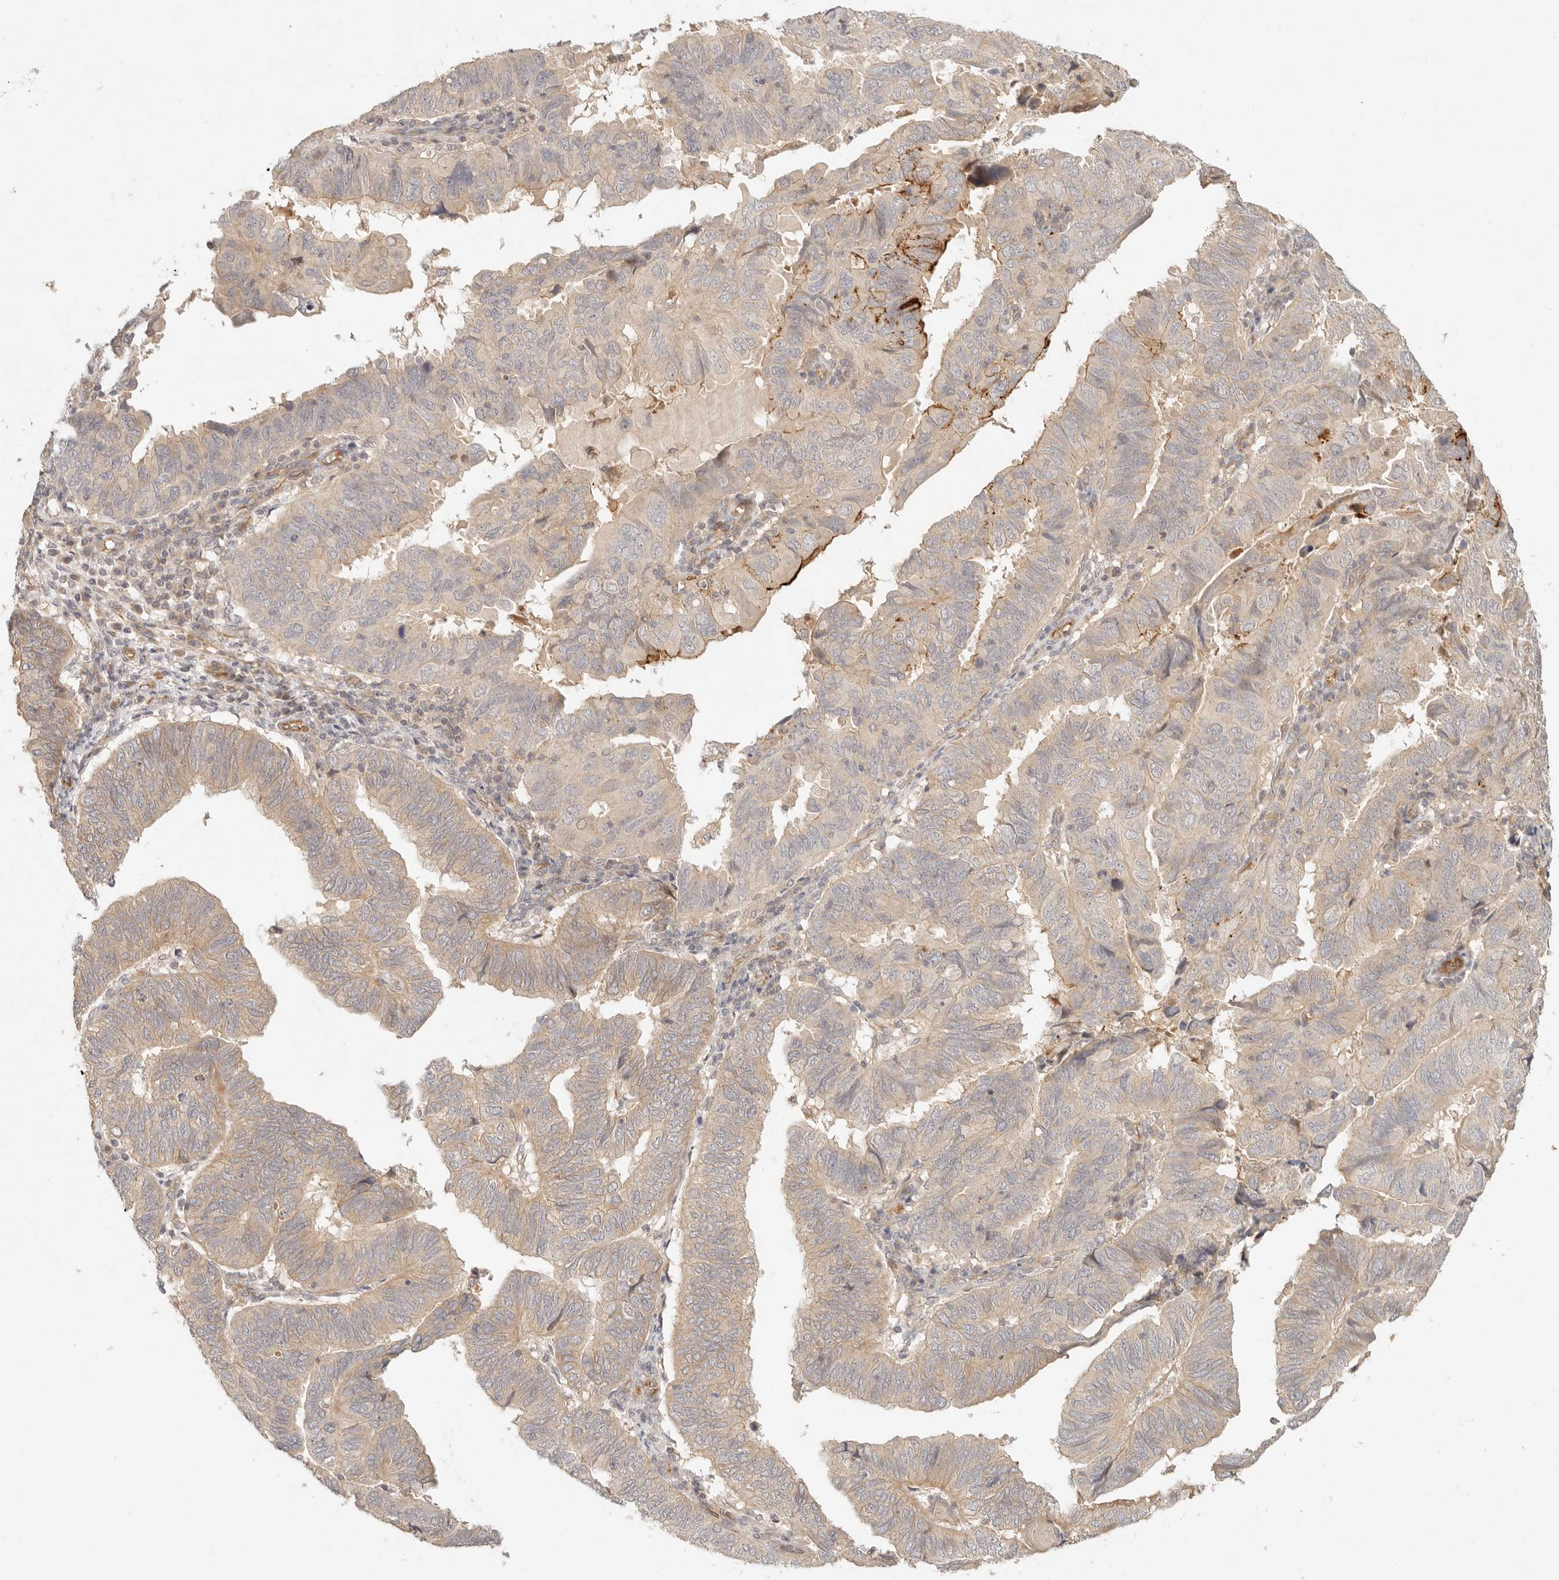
{"staining": {"intensity": "weak", "quantity": ">75%", "location": "cytoplasmic/membranous"}, "tissue": "endometrial cancer", "cell_type": "Tumor cells", "image_type": "cancer", "snomed": [{"axis": "morphology", "description": "Adenocarcinoma, NOS"}, {"axis": "topography", "description": "Uterus"}], "caption": "Brown immunohistochemical staining in human endometrial adenocarcinoma exhibits weak cytoplasmic/membranous positivity in about >75% of tumor cells.", "gene": "PPP1R3B", "patient": {"sex": "female", "age": 77}}